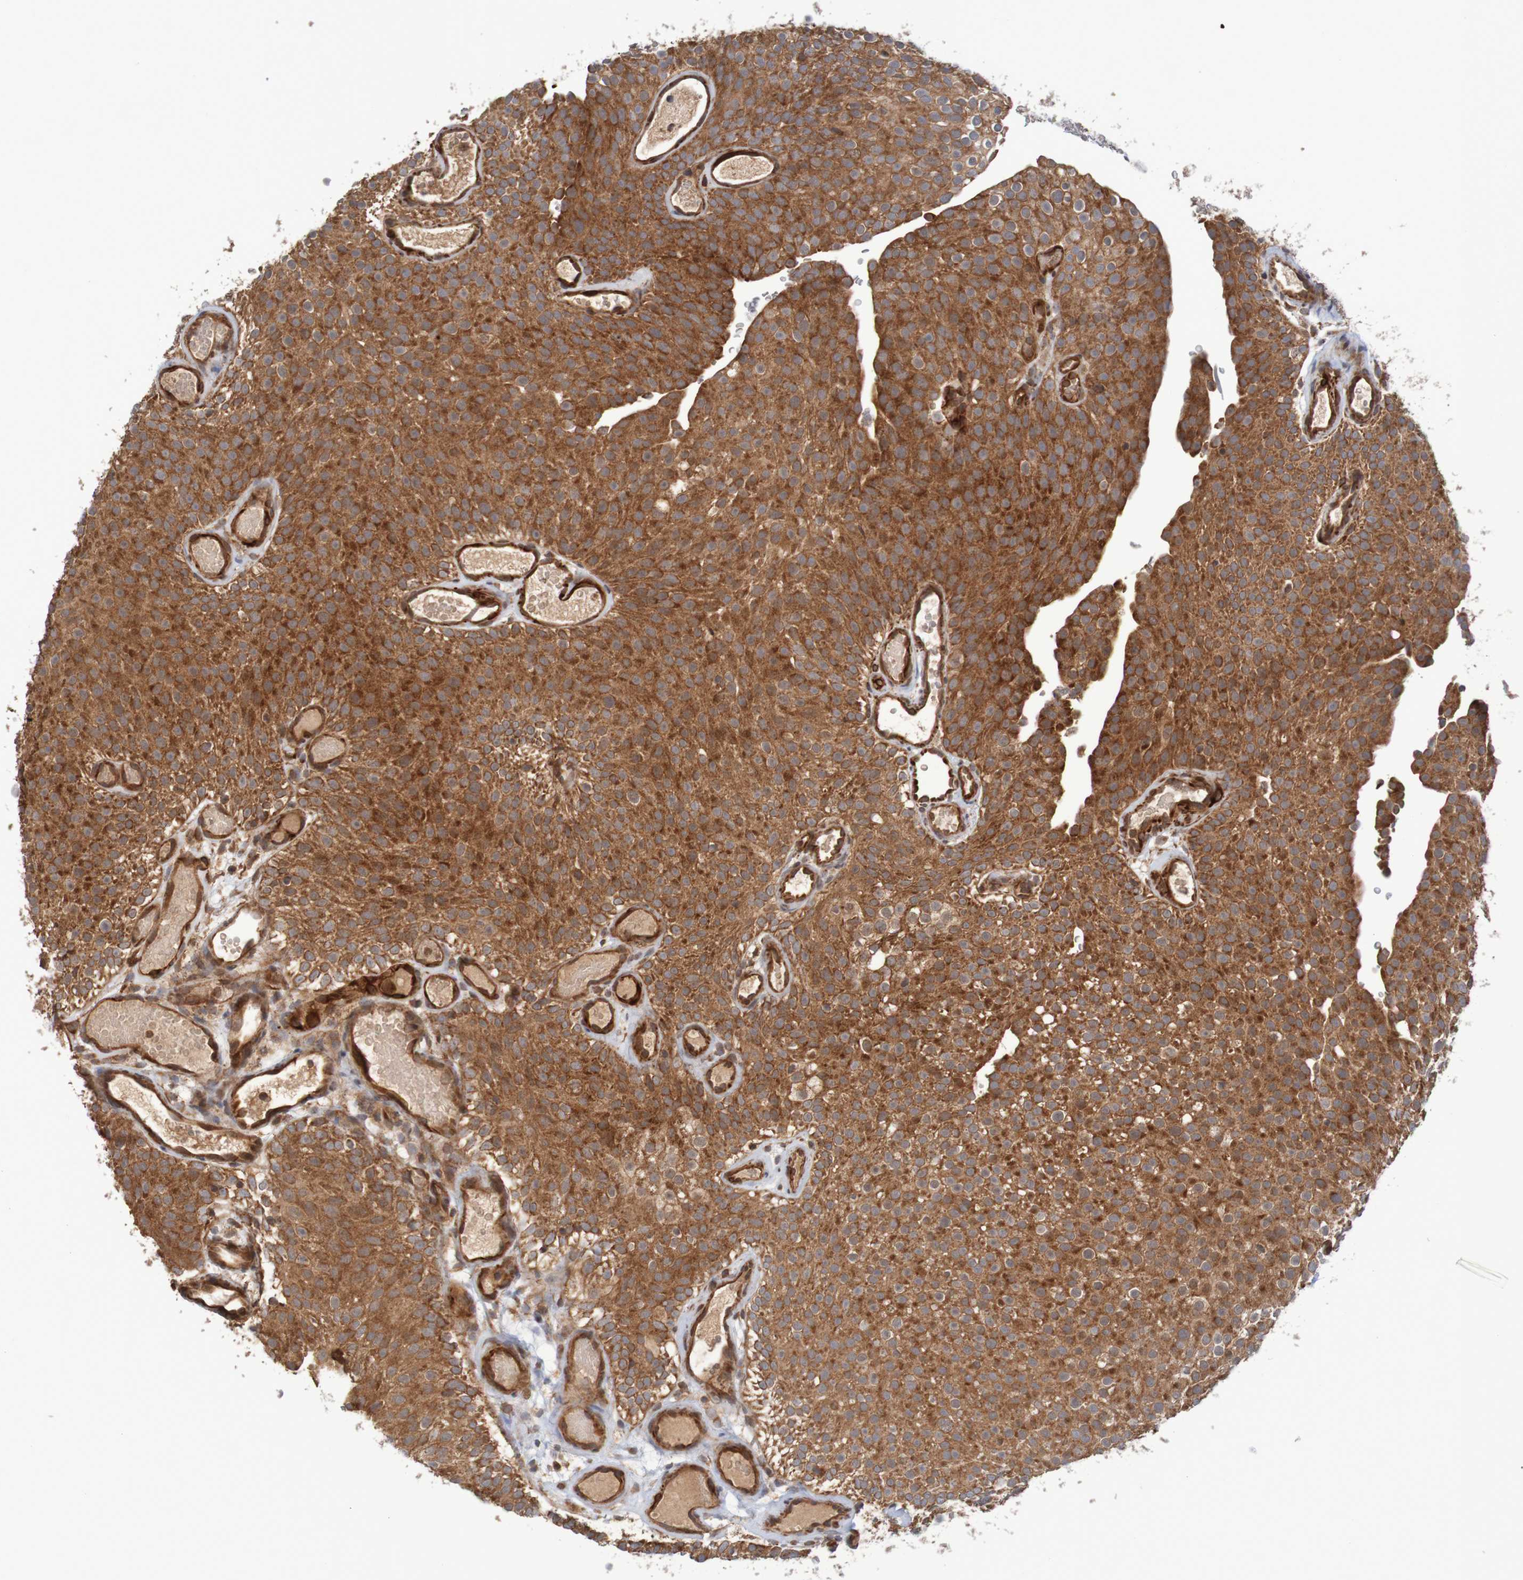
{"staining": {"intensity": "strong", "quantity": ">75%", "location": "cytoplasmic/membranous"}, "tissue": "urothelial cancer", "cell_type": "Tumor cells", "image_type": "cancer", "snomed": [{"axis": "morphology", "description": "Urothelial carcinoma, Low grade"}, {"axis": "topography", "description": "Urinary bladder"}], "caption": "IHC (DAB (3,3'-diaminobenzidine)) staining of human low-grade urothelial carcinoma shows strong cytoplasmic/membranous protein staining in approximately >75% of tumor cells.", "gene": "MRPL52", "patient": {"sex": "male", "age": 78}}